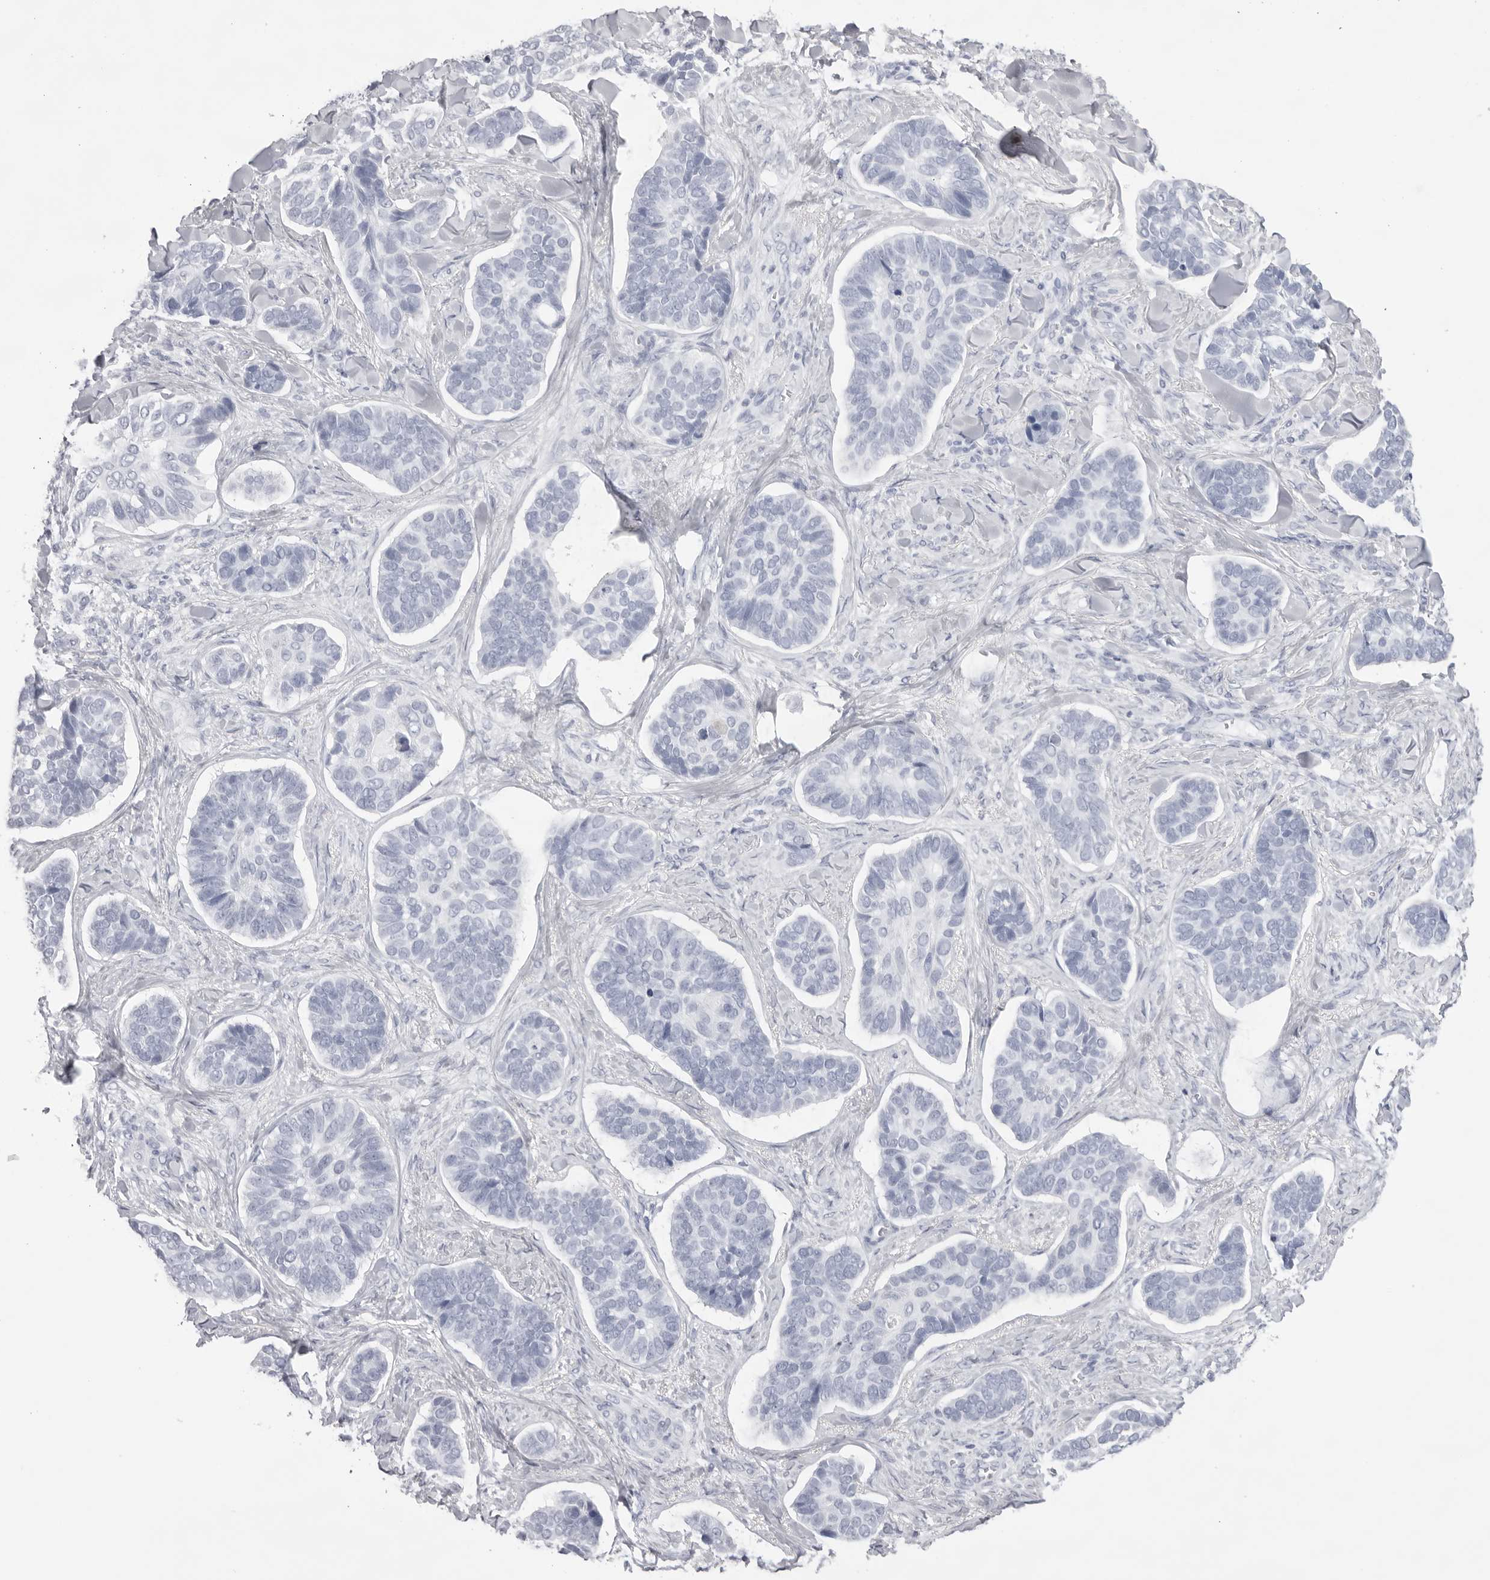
{"staining": {"intensity": "negative", "quantity": "none", "location": "none"}, "tissue": "skin cancer", "cell_type": "Tumor cells", "image_type": "cancer", "snomed": [{"axis": "morphology", "description": "Basal cell carcinoma"}, {"axis": "topography", "description": "Skin"}], "caption": "The histopathology image shows no significant positivity in tumor cells of skin cancer.", "gene": "TMOD4", "patient": {"sex": "male", "age": 62}}